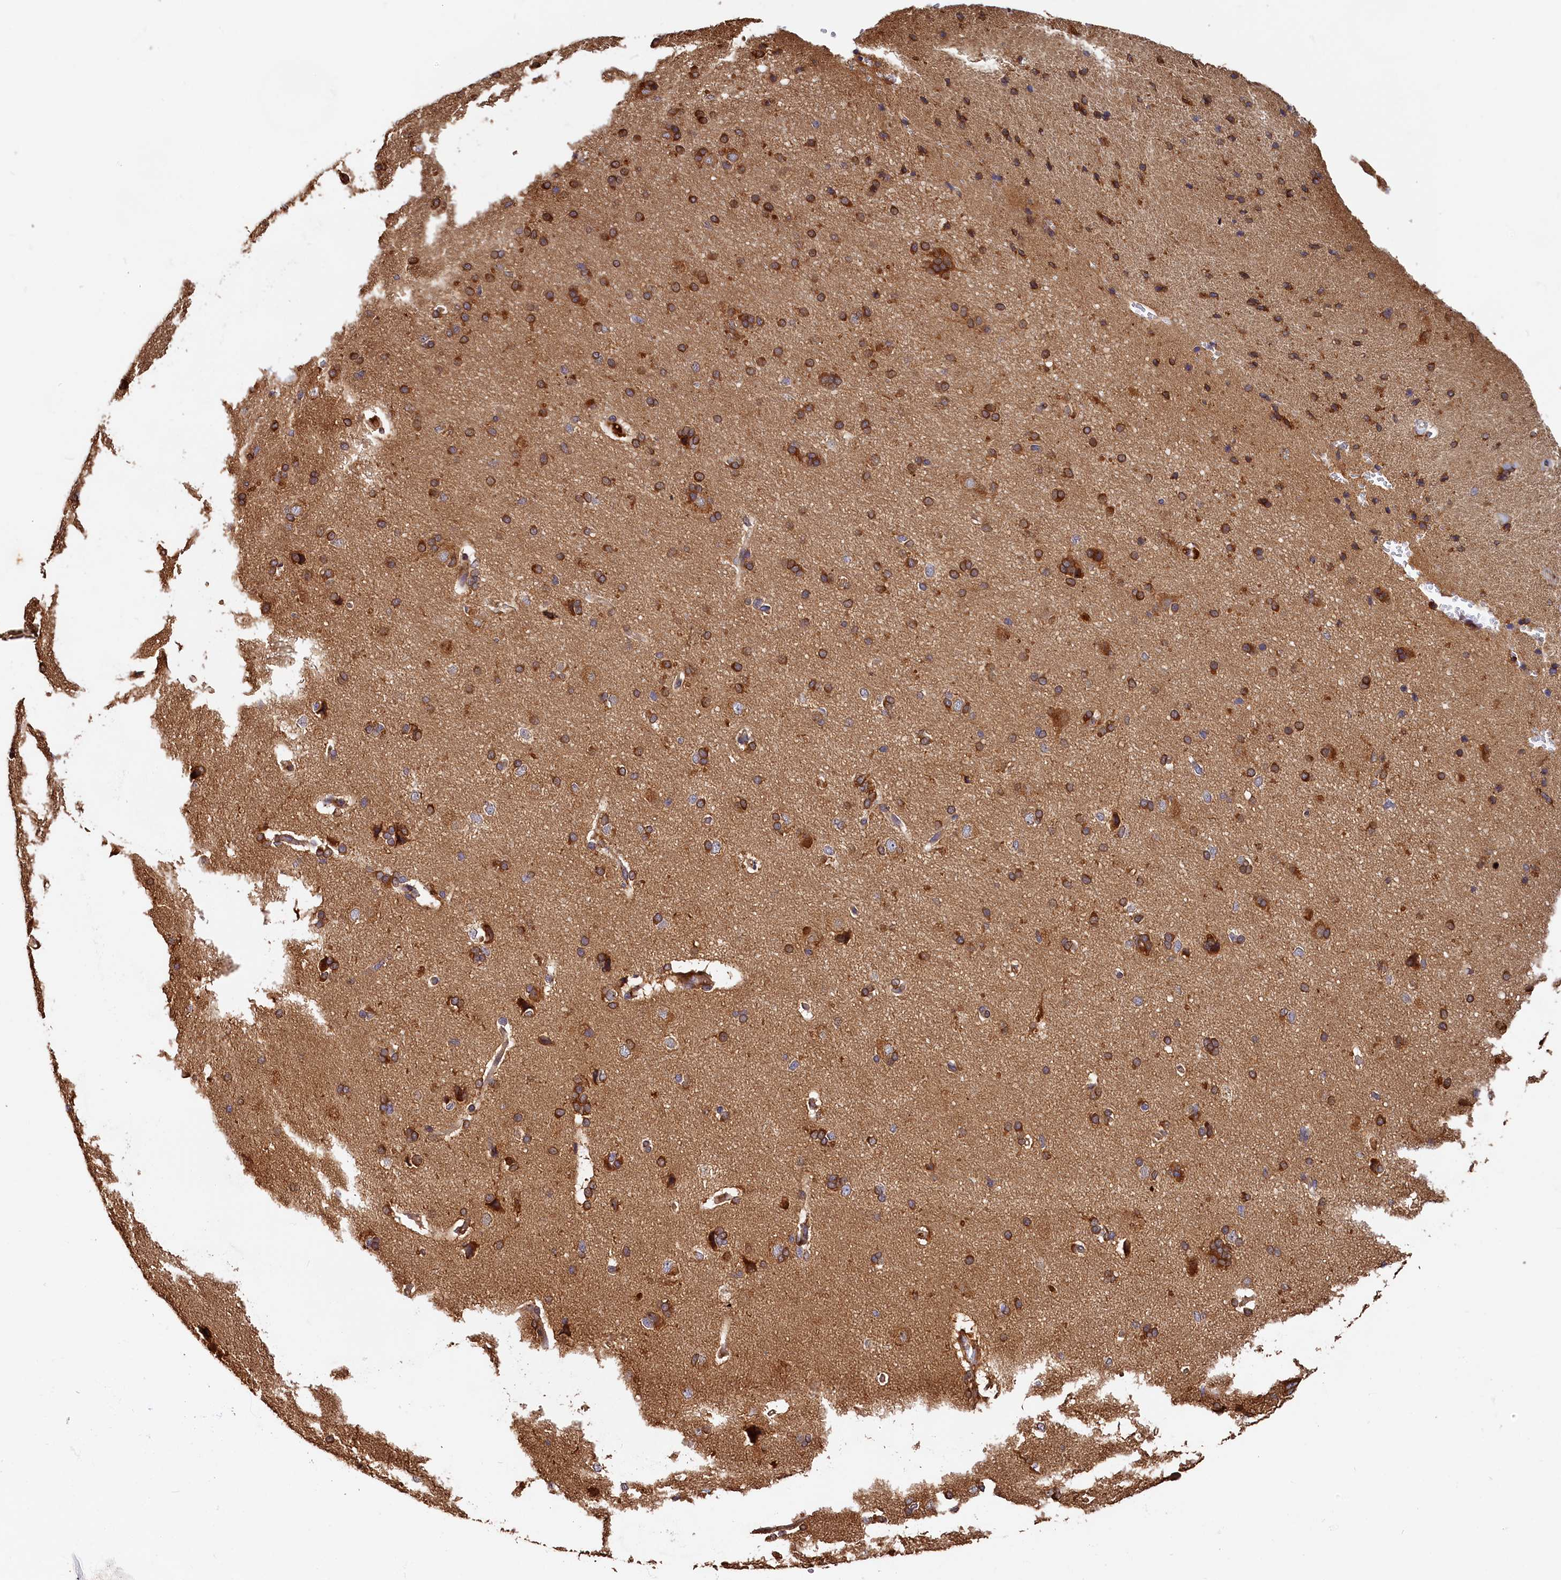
{"staining": {"intensity": "moderate", "quantity": ">75%", "location": "cytoplasmic/membranous"}, "tissue": "cerebral cortex", "cell_type": "Endothelial cells", "image_type": "normal", "snomed": [{"axis": "morphology", "description": "Normal tissue, NOS"}, {"axis": "topography", "description": "Cerebral cortex"}], "caption": "High-magnification brightfield microscopy of unremarkable cerebral cortex stained with DAB (3,3'-diaminobenzidine) (brown) and counterstained with hematoxylin (blue). endothelial cells exhibit moderate cytoplasmic/membranous expression is seen in about>75% of cells.", "gene": "HMOX2", "patient": {"sex": "male", "age": 62}}